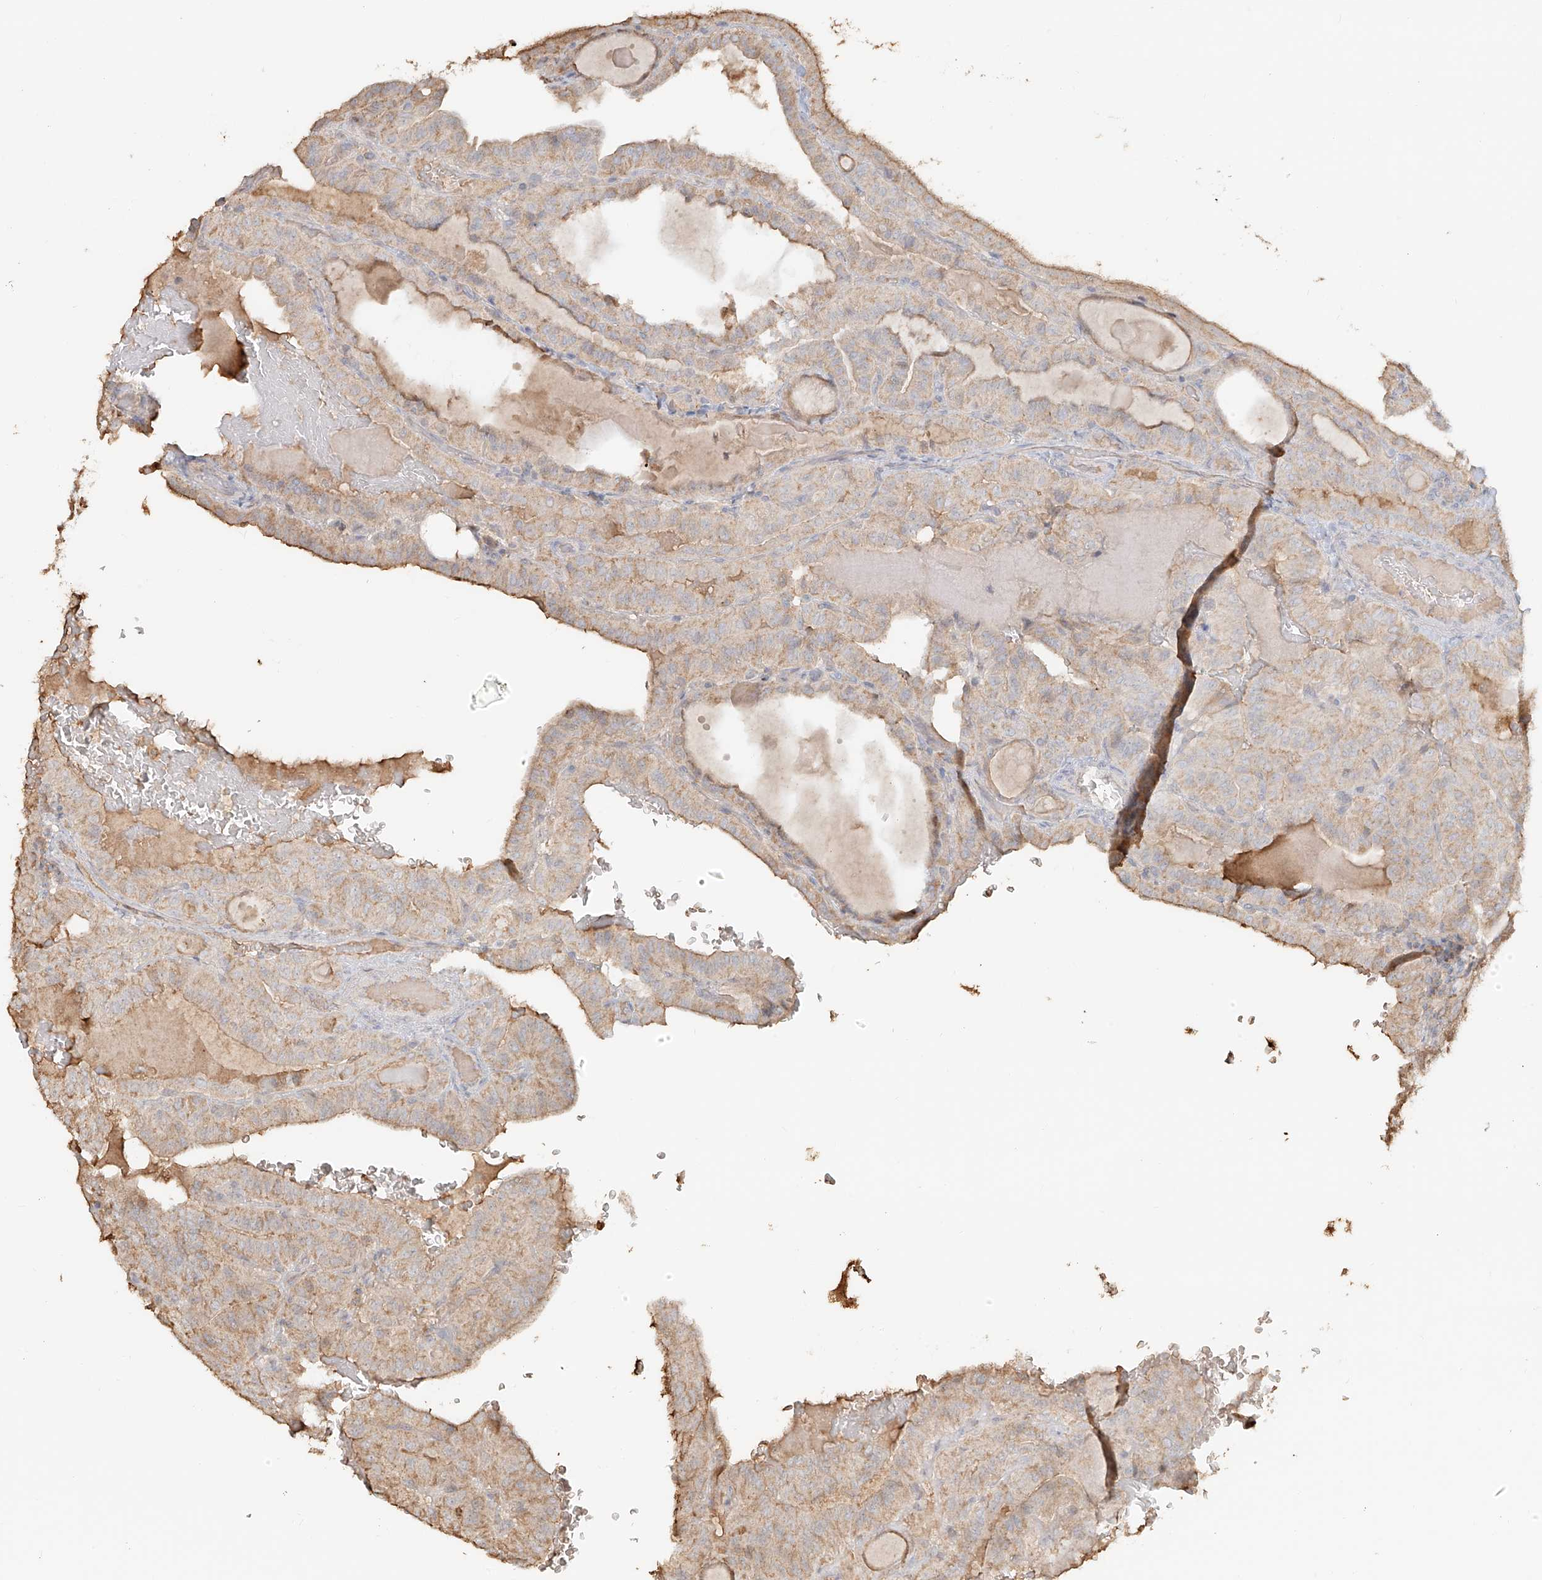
{"staining": {"intensity": "moderate", "quantity": "<25%", "location": "cytoplasmic/membranous"}, "tissue": "thyroid cancer", "cell_type": "Tumor cells", "image_type": "cancer", "snomed": [{"axis": "morphology", "description": "Papillary adenocarcinoma, NOS"}, {"axis": "topography", "description": "Thyroid gland"}], "caption": "Immunohistochemistry of human papillary adenocarcinoma (thyroid) exhibits low levels of moderate cytoplasmic/membranous expression in approximately <25% of tumor cells. The staining was performed using DAB (3,3'-diaminobenzidine) to visualize the protein expression in brown, while the nuclei were stained in blue with hematoxylin (Magnification: 20x).", "gene": "NPHS1", "patient": {"sex": "male", "age": 77}}